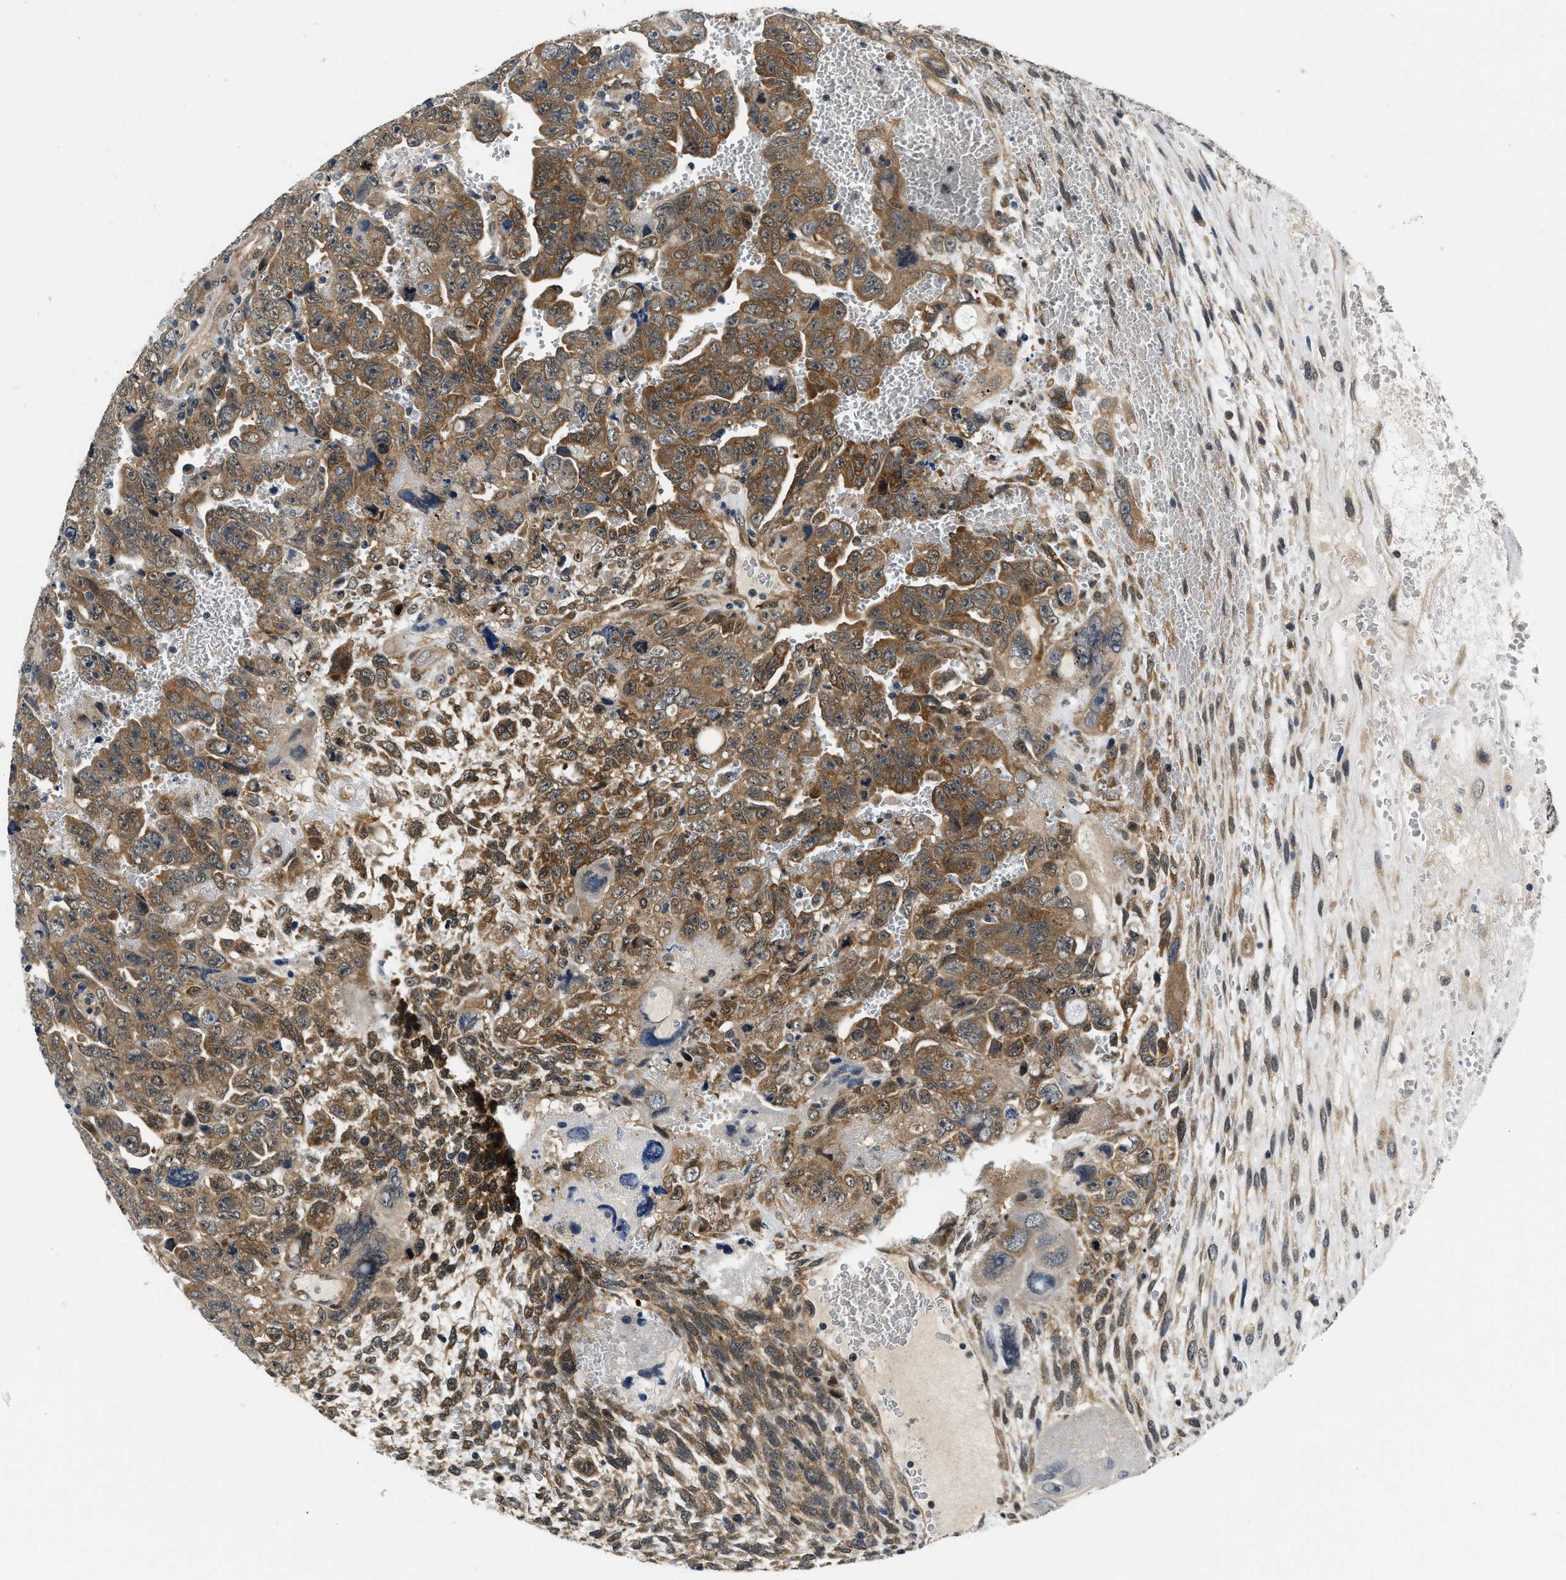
{"staining": {"intensity": "moderate", "quantity": ">75%", "location": "cytoplasmic/membranous"}, "tissue": "testis cancer", "cell_type": "Tumor cells", "image_type": "cancer", "snomed": [{"axis": "morphology", "description": "Carcinoma, Embryonal, NOS"}, {"axis": "topography", "description": "Testis"}], "caption": "Protein expression analysis of human testis cancer (embryonal carcinoma) reveals moderate cytoplasmic/membranous expression in about >75% of tumor cells. The staining is performed using DAB brown chromogen to label protein expression. The nuclei are counter-stained blue using hematoxylin.", "gene": "SMAD4", "patient": {"sex": "male", "age": 28}}